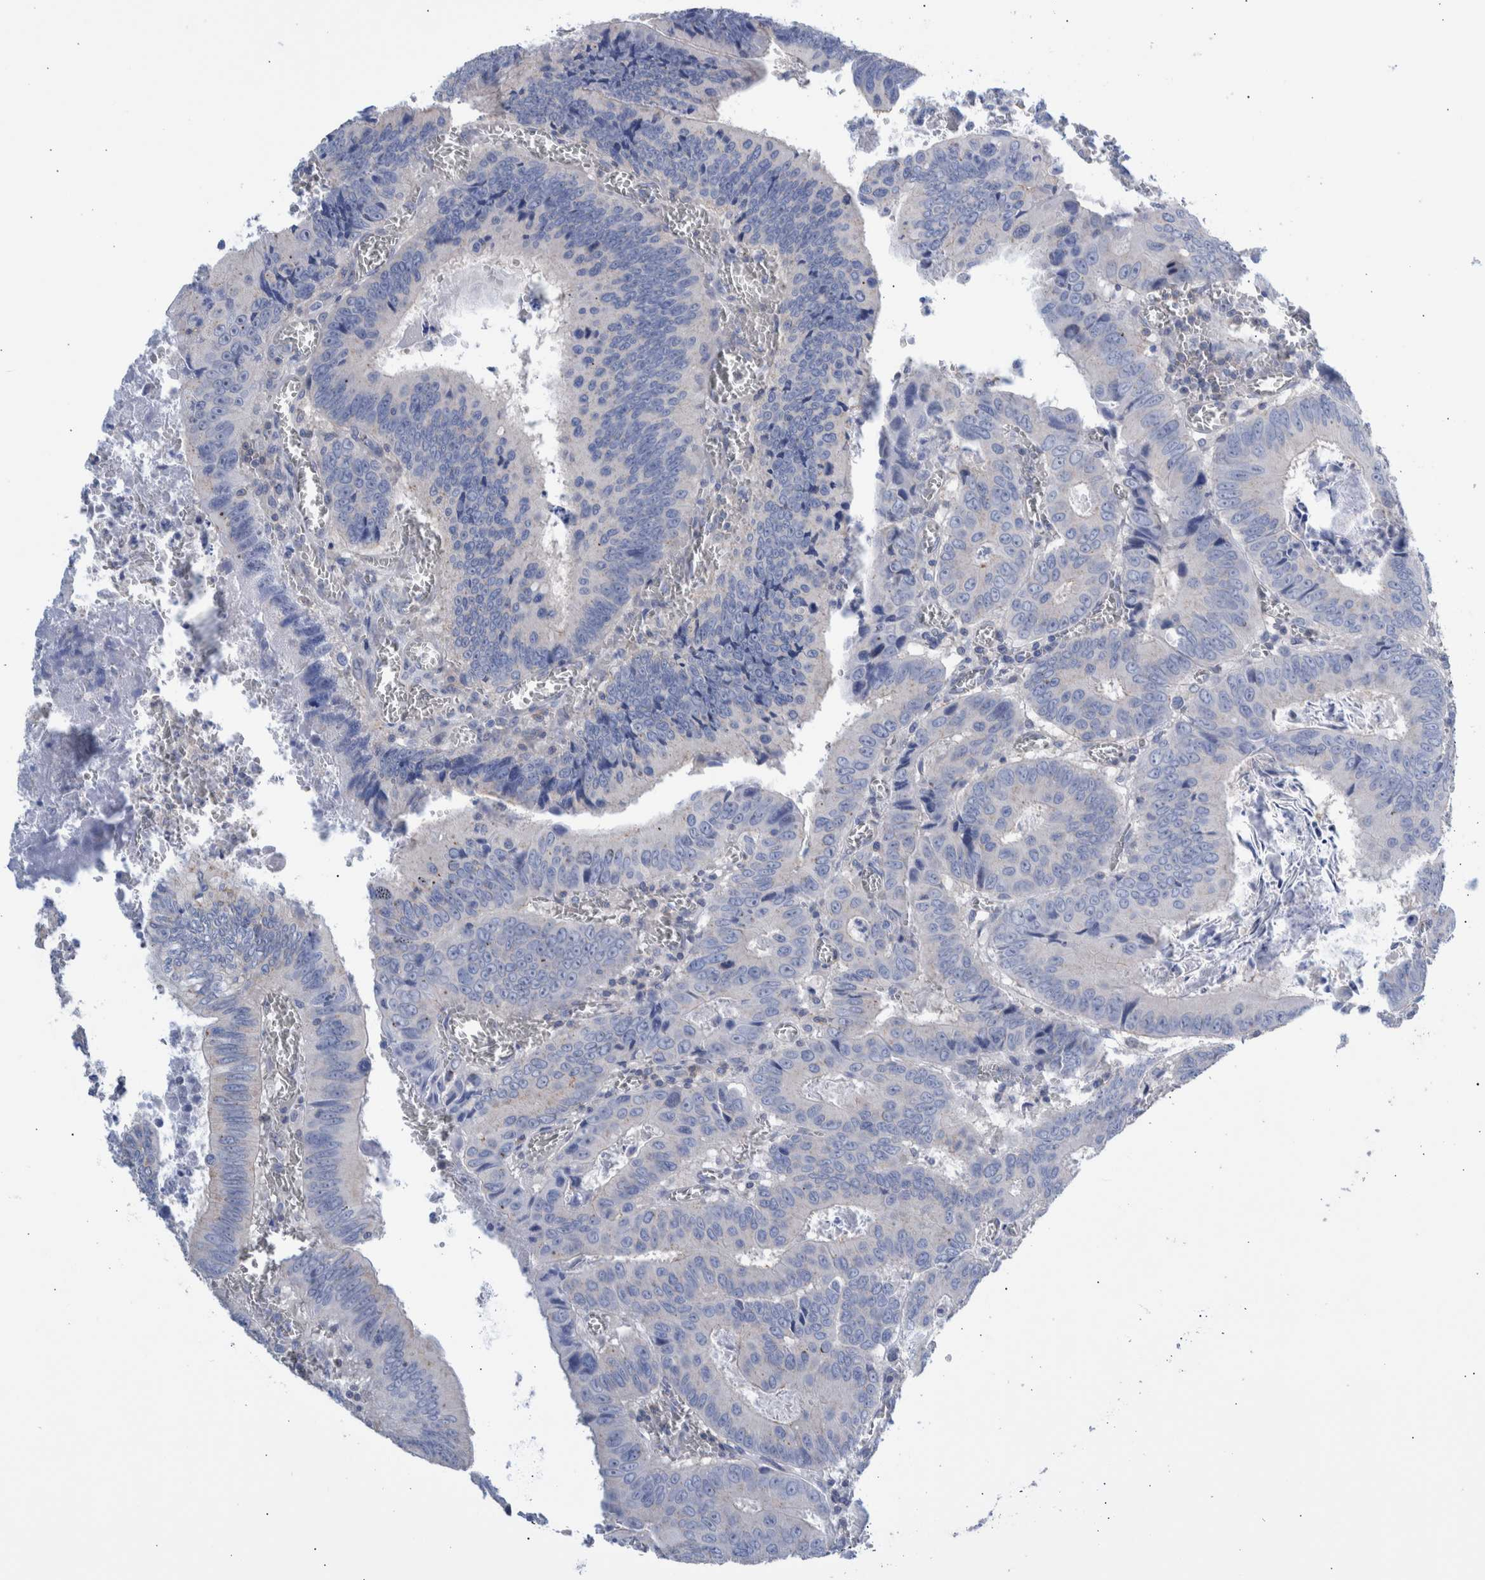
{"staining": {"intensity": "negative", "quantity": "none", "location": "none"}, "tissue": "colorectal cancer", "cell_type": "Tumor cells", "image_type": "cancer", "snomed": [{"axis": "morphology", "description": "Inflammation, NOS"}, {"axis": "morphology", "description": "Adenocarcinoma, NOS"}, {"axis": "topography", "description": "Colon"}], "caption": "Immunohistochemistry (IHC) image of colorectal adenocarcinoma stained for a protein (brown), which demonstrates no staining in tumor cells.", "gene": "PPP3CC", "patient": {"sex": "male", "age": 72}}